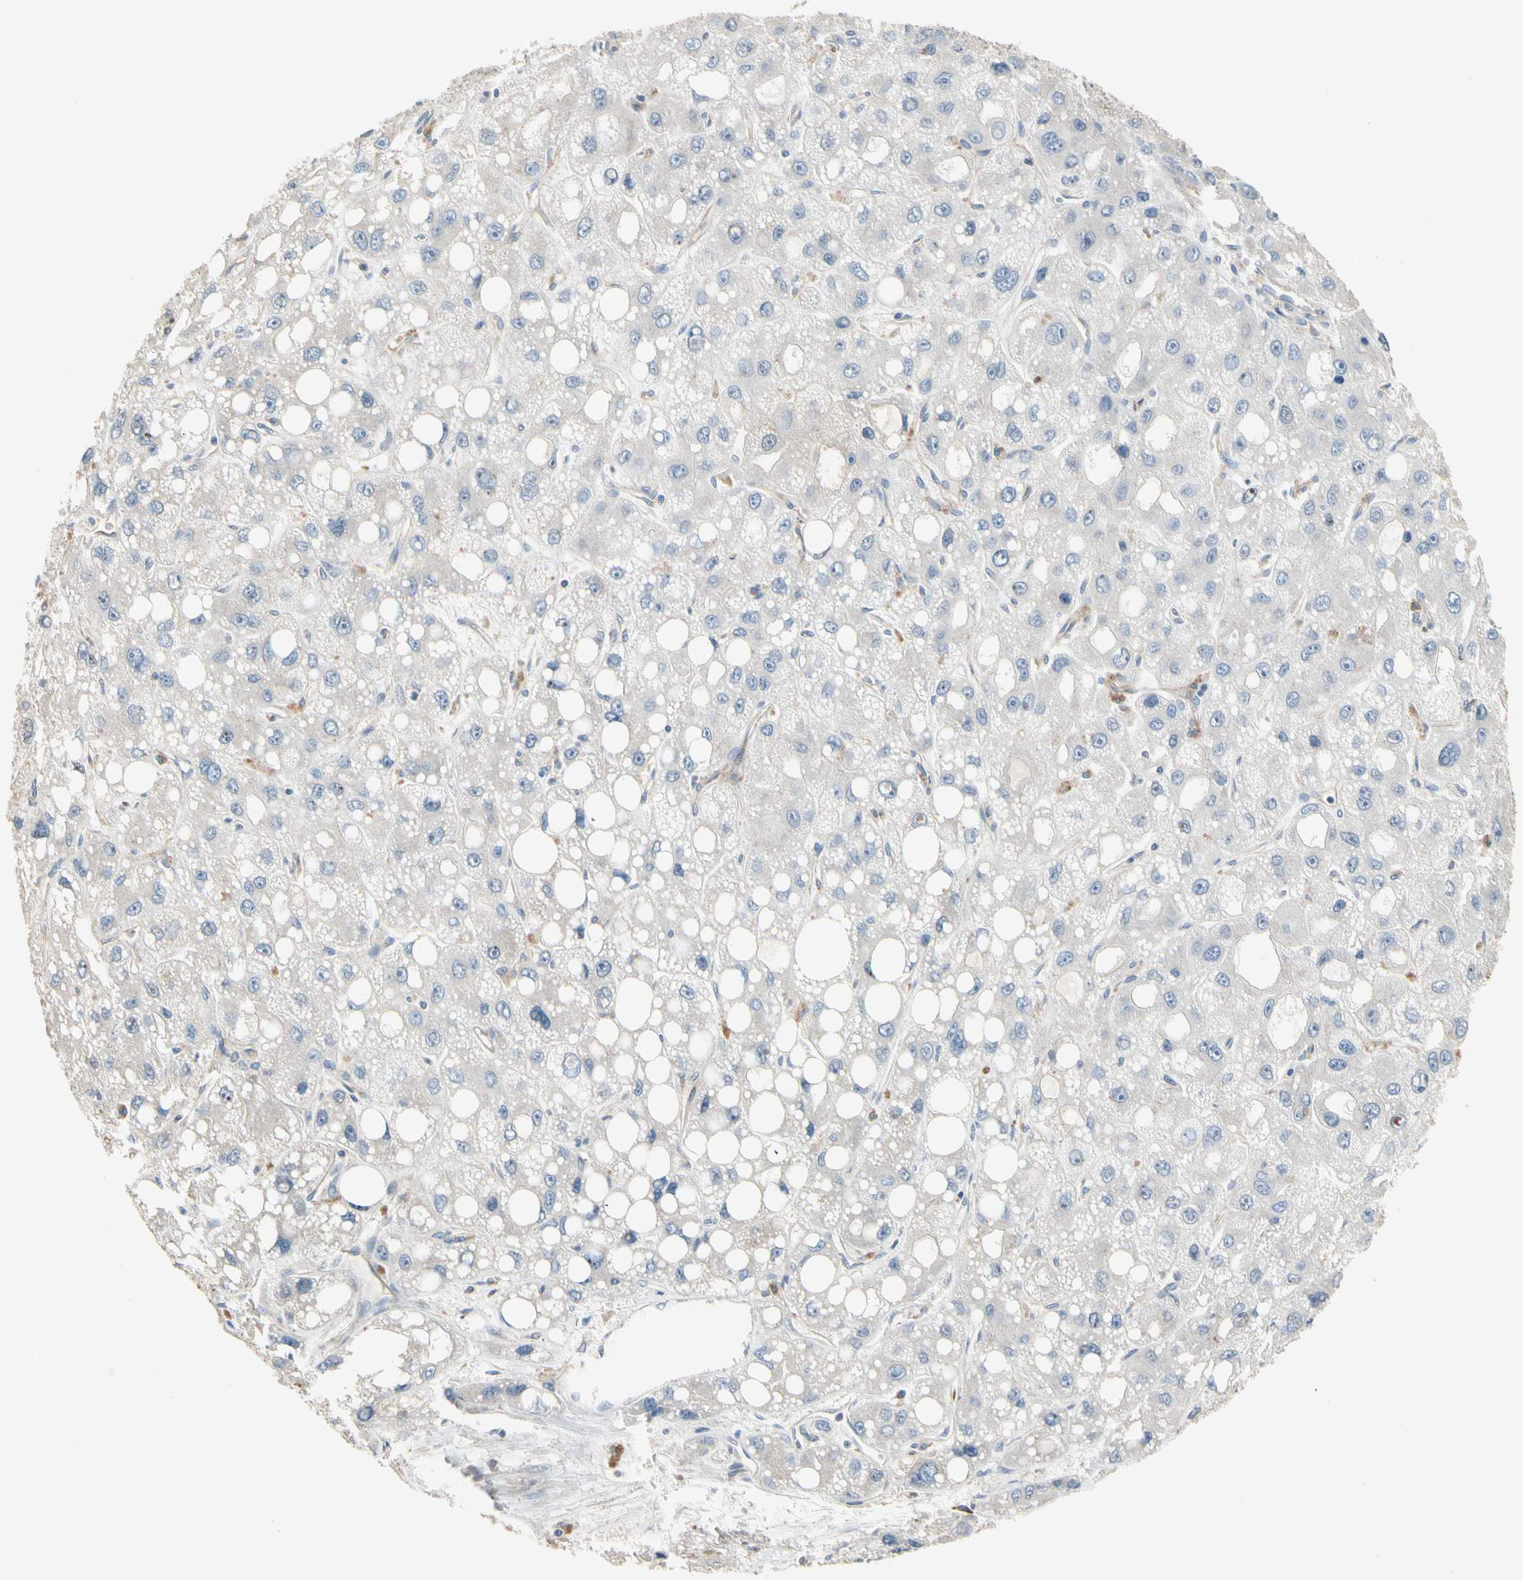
{"staining": {"intensity": "negative", "quantity": "none", "location": "none"}, "tissue": "liver cancer", "cell_type": "Tumor cells", "image_type": "cancer", "snomed": [{"axis": "morphology", "description": "Carcinoma, Hepatocellular, NOS"}, {"axis": "topography", "description": "Liver"}], "caption": "The micrograph reveals no significant staining in tumor cells of liver cancer (hepatocellular carcinoma).", "gene": "SIGLEC5", "patient": {"sex": "male", "age": 55}}